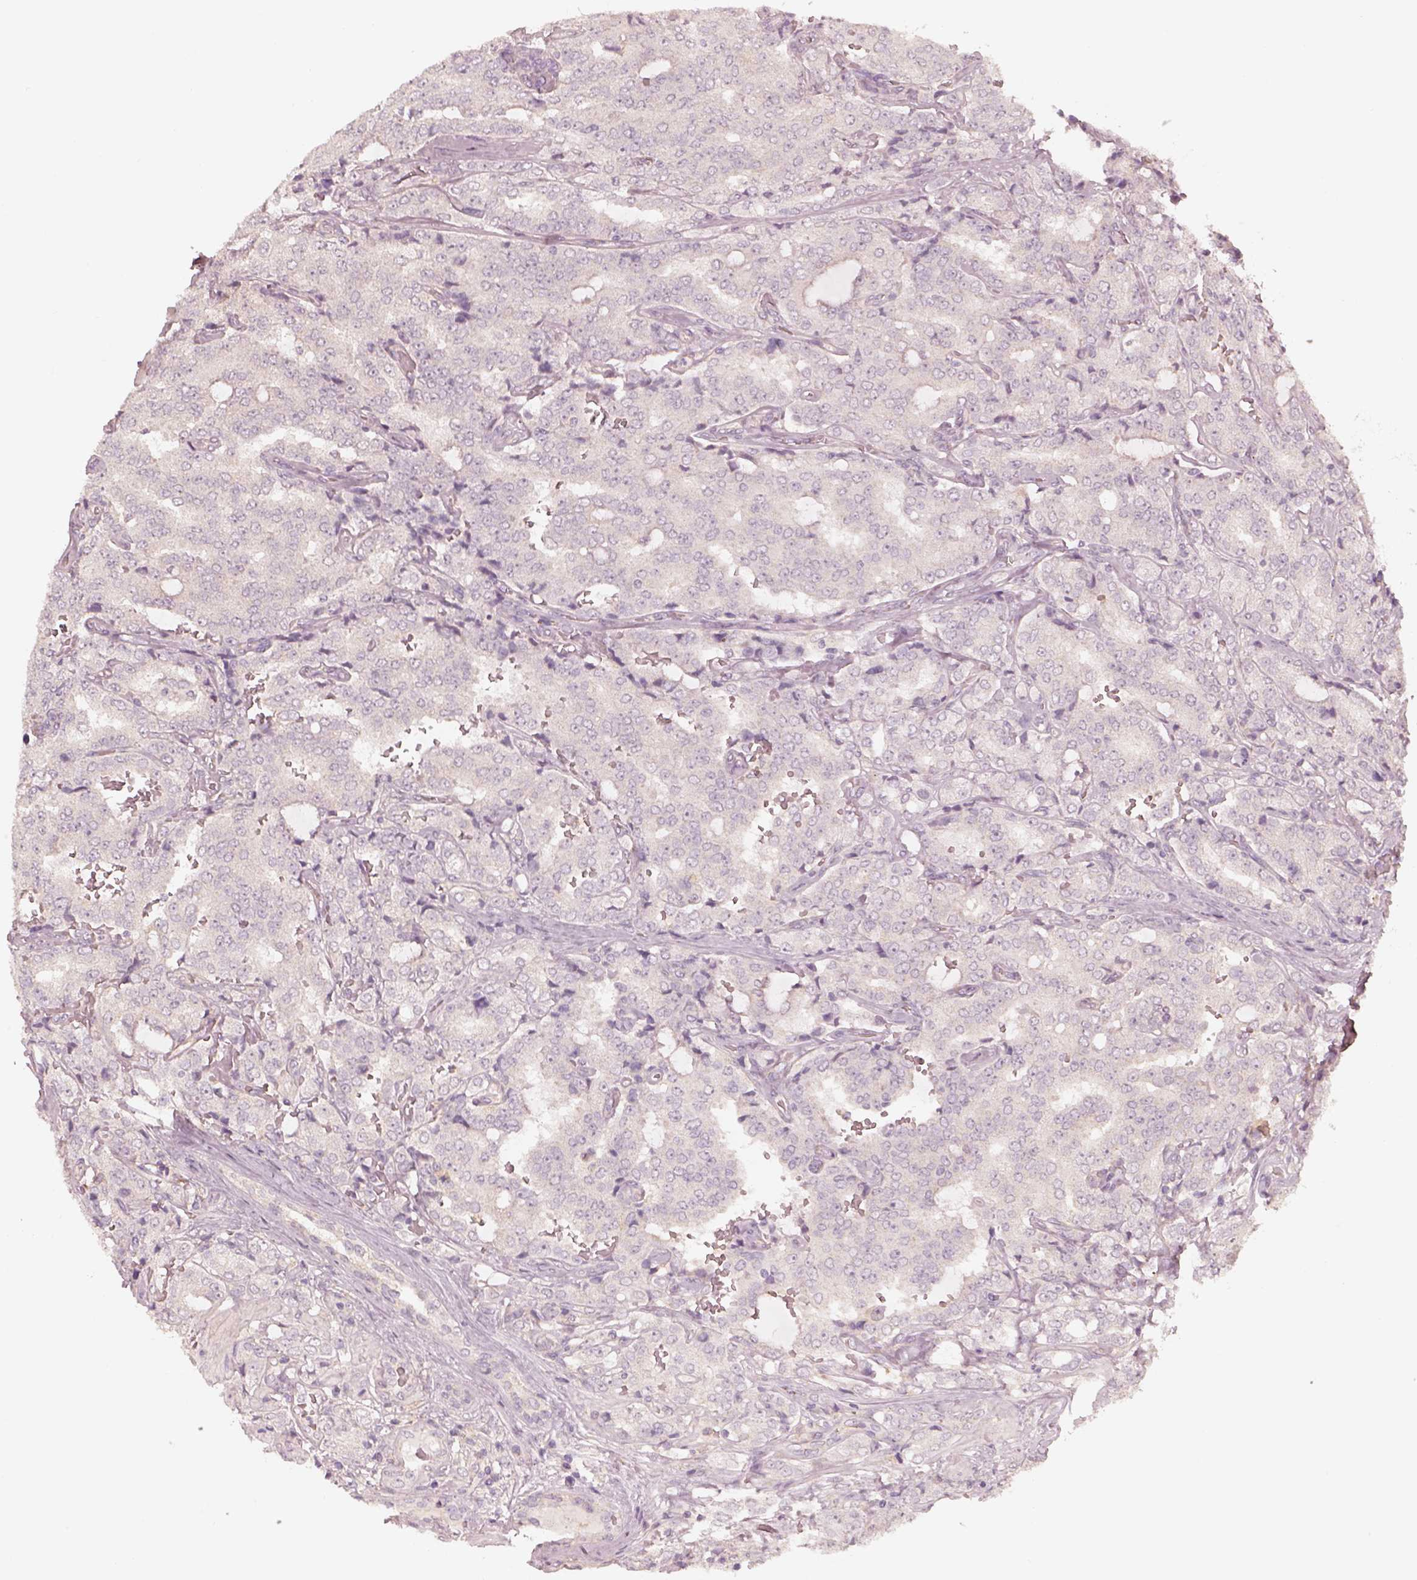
{"staining": {"intensity": "negative", "quantity": "none", "location": "none"}, "tissue": "prostate cancer", "cell_type": "Tumor cells", "image_type": "cancer", "snomed": [{"axis": "morphology", "description": "Adenocarcinoma, NOS"}, {"axis": "topography", "description": "Prostate"}], "caption": "IHC image of adenocarcinoma (prostate) stained for a protein (brown), which reveals no staining in tumor cells.", "gene": "PRKACG", "patient": {"sex": "male", "age": 65}}